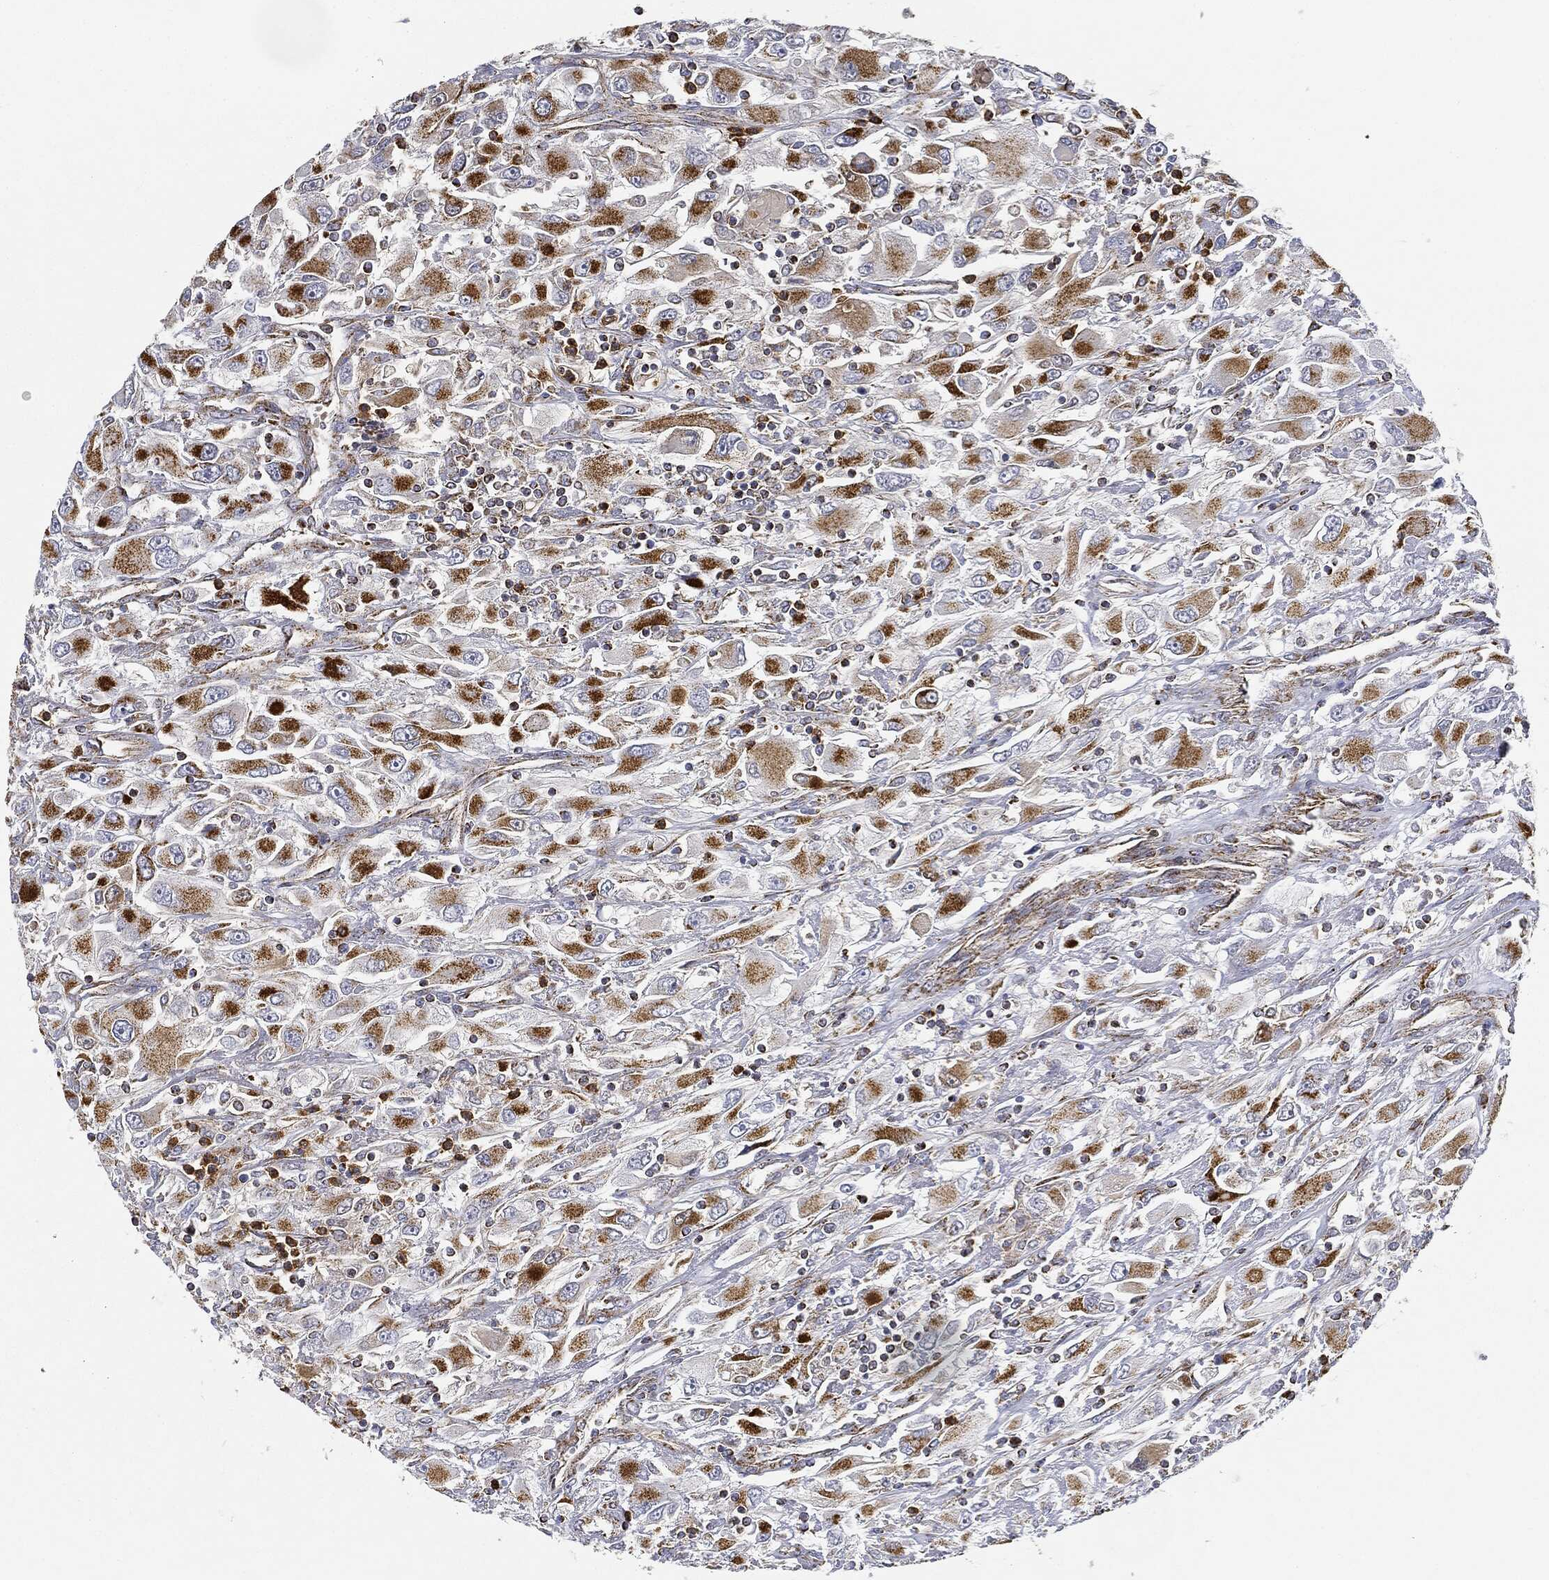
{"staining": {"intensity": "strong", "quantity": ">75%", "location": "cytoplasmic/membranous"}, "tissue": "renal cancer", "cell_type": "Tumor cells", "image_type": "cancer", "snomed": [{"axis": "morphology", "description": "Adenocarcinoma, NOS"}, {"axis": "topography", "description": "Kidney"}], "caption": "Human adenocarcinoma (renal) stained with a brown dye shows strong cytoplasmic/membranous positive expression in about >75% of tumor cells.", "gene": "CAPN15", "patient": {"sex": "female", "age": 52}}